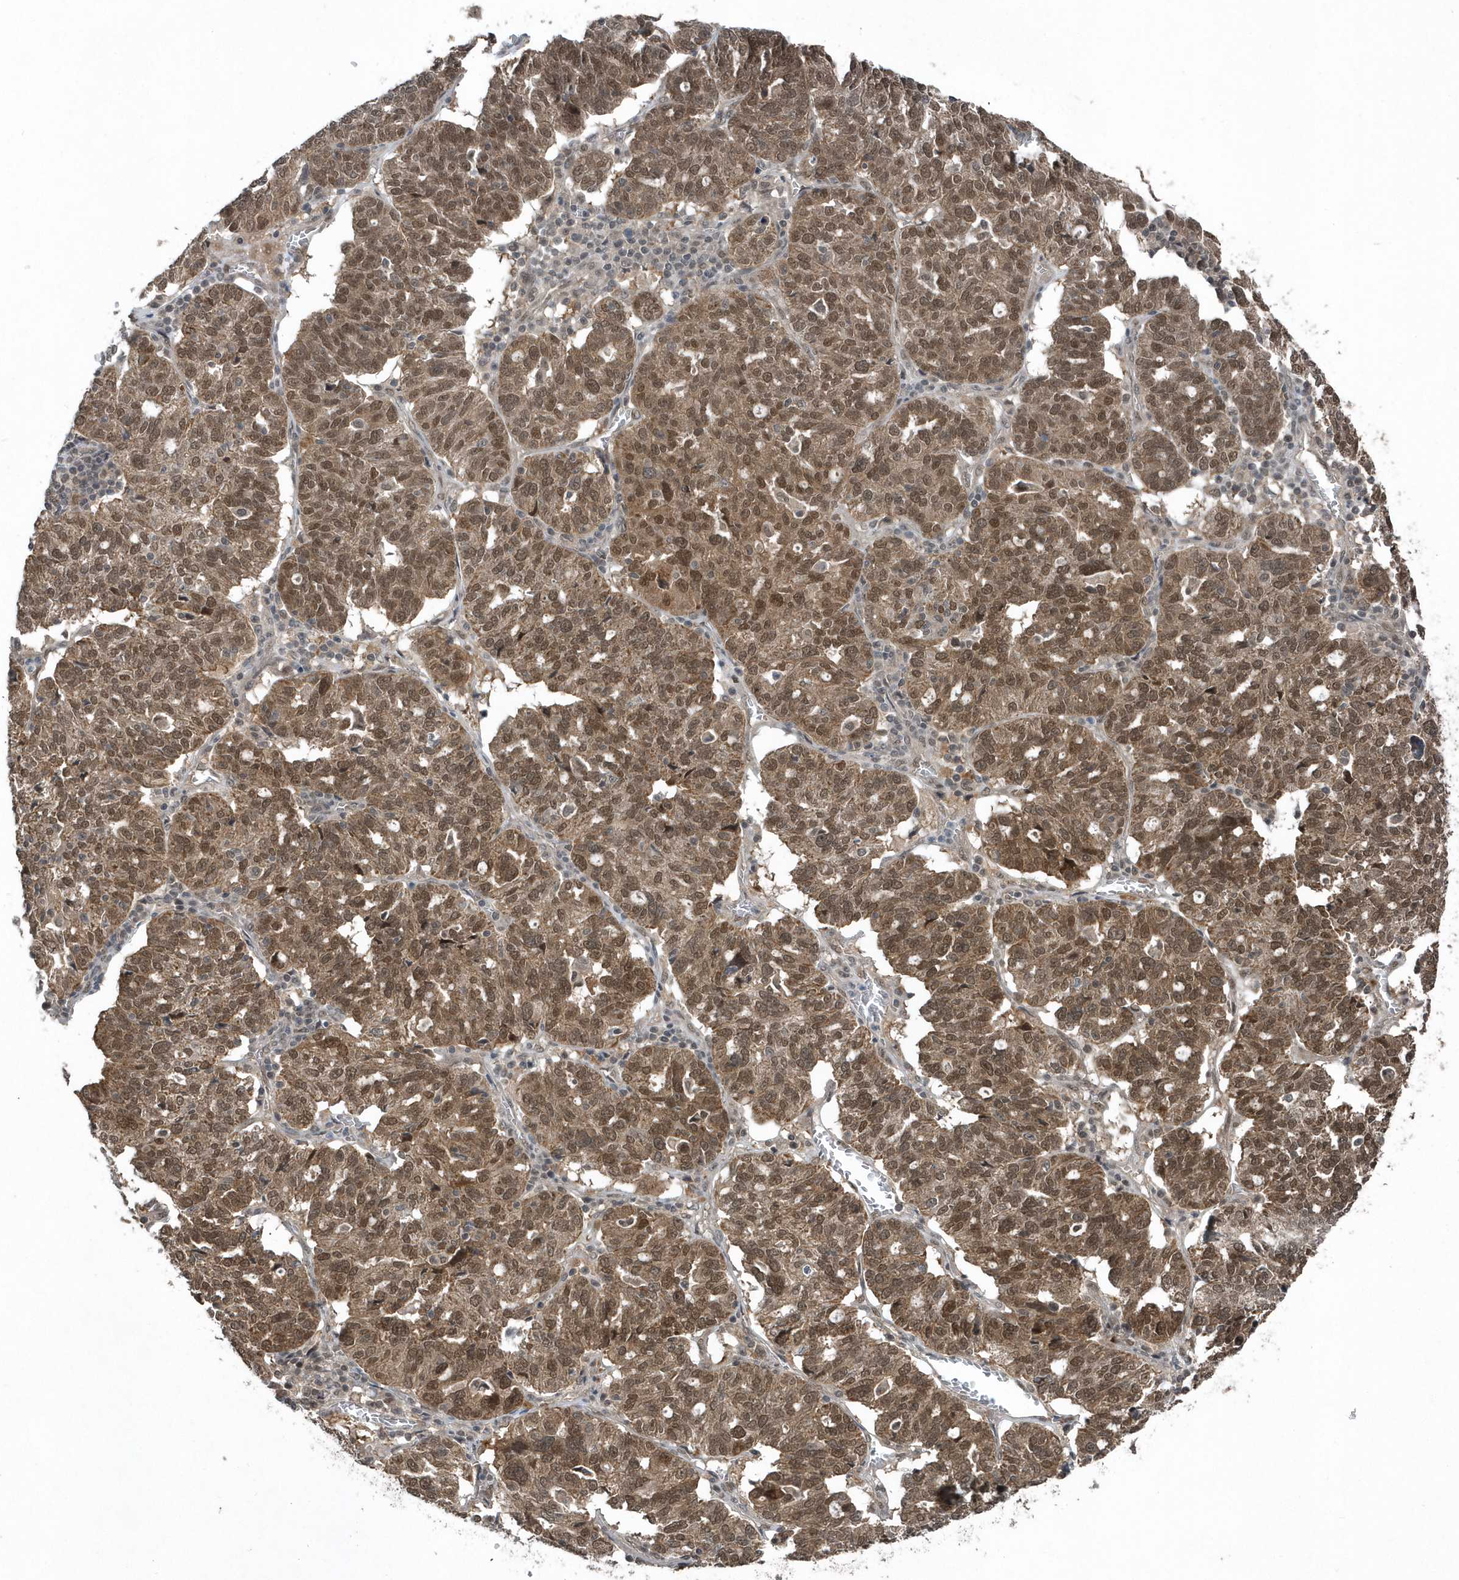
{"staining": {"intensity": "moderate", "quantity": ">75%", "location": "cytoplasmic/membranous,nuclear"}, "tissue": "ovarian cancer", "cell_type": "Tumor cells", "image_type": "cancer", "snomed": [{"axis": "morphology", "description": "Cystadenocarcinoma, serous, NOS"}, {"axis": "topography", "description": "Ovary"}], "caption": "Immunohistochemistry (IHC) (DAB) staining of human ovarian cancer (serous cystadenocarcinoma) exhibits moderate cytoplasmic/membranous and nuclear protein positivity in approximately >75% of tumor cells.", "gene": "QTRT2", "patient": {"sex": "female", "age": 59}}